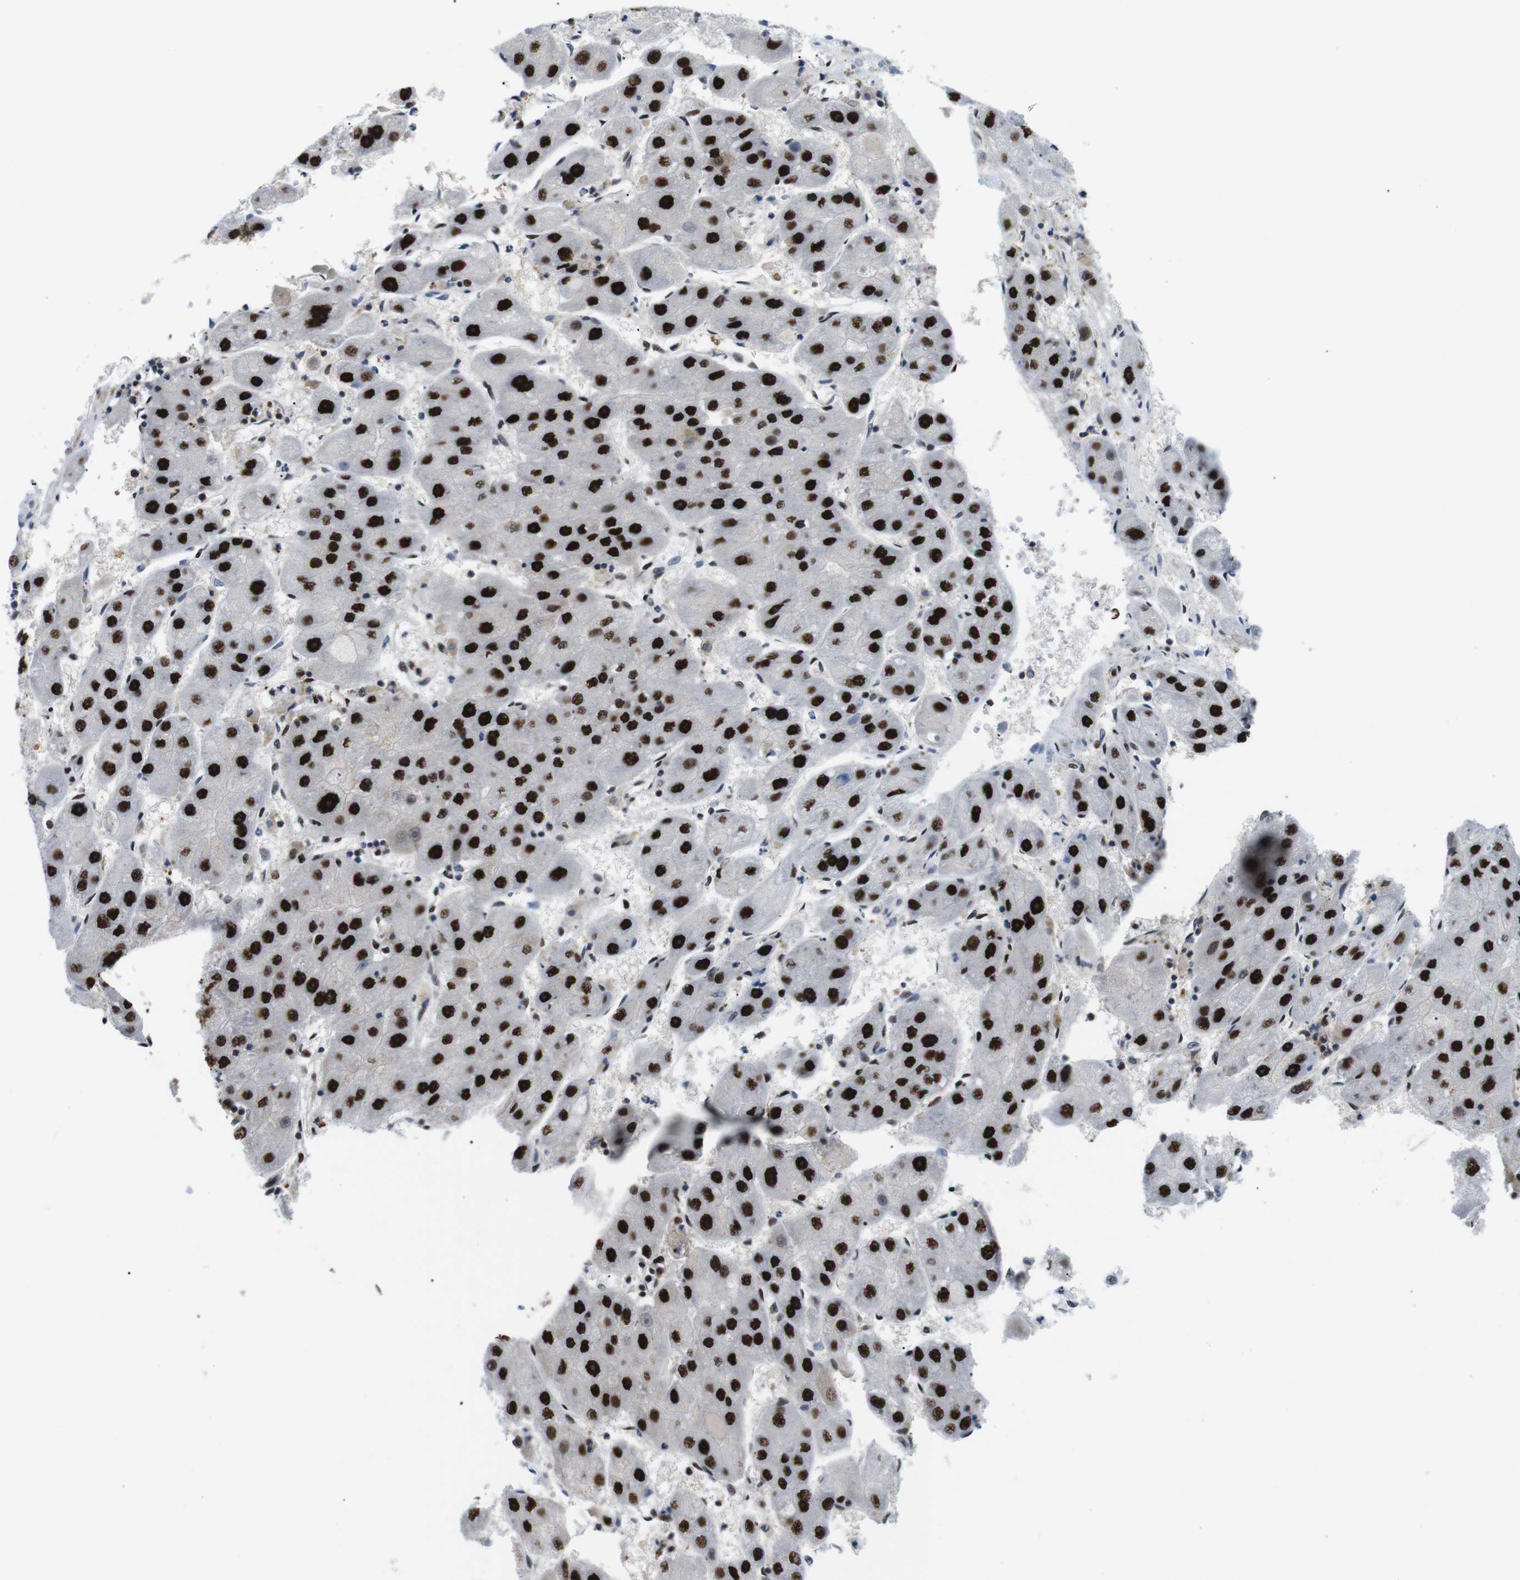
{"staining": {"intensity": "strong", "quantity": ">75%", "location": "nuclear"}, "tissue": "liver cancer", "cell_type": "Tumor cells", "image_type": "cancer", "snomed": [{"axis": "morphology", "description": "Carcinoma, Hepatocellular, NOS"}, {"axis": "topography", "description": "Liver"}], "caption": "Immunohistochemistry histopathology image of liver cancer stained for a protein (brown), which demonstrates high levels of strong nuclear staining in about >75% of tumor cells.", "gene": "PSME3", "patient": {"sex": "female", "age": 61}}